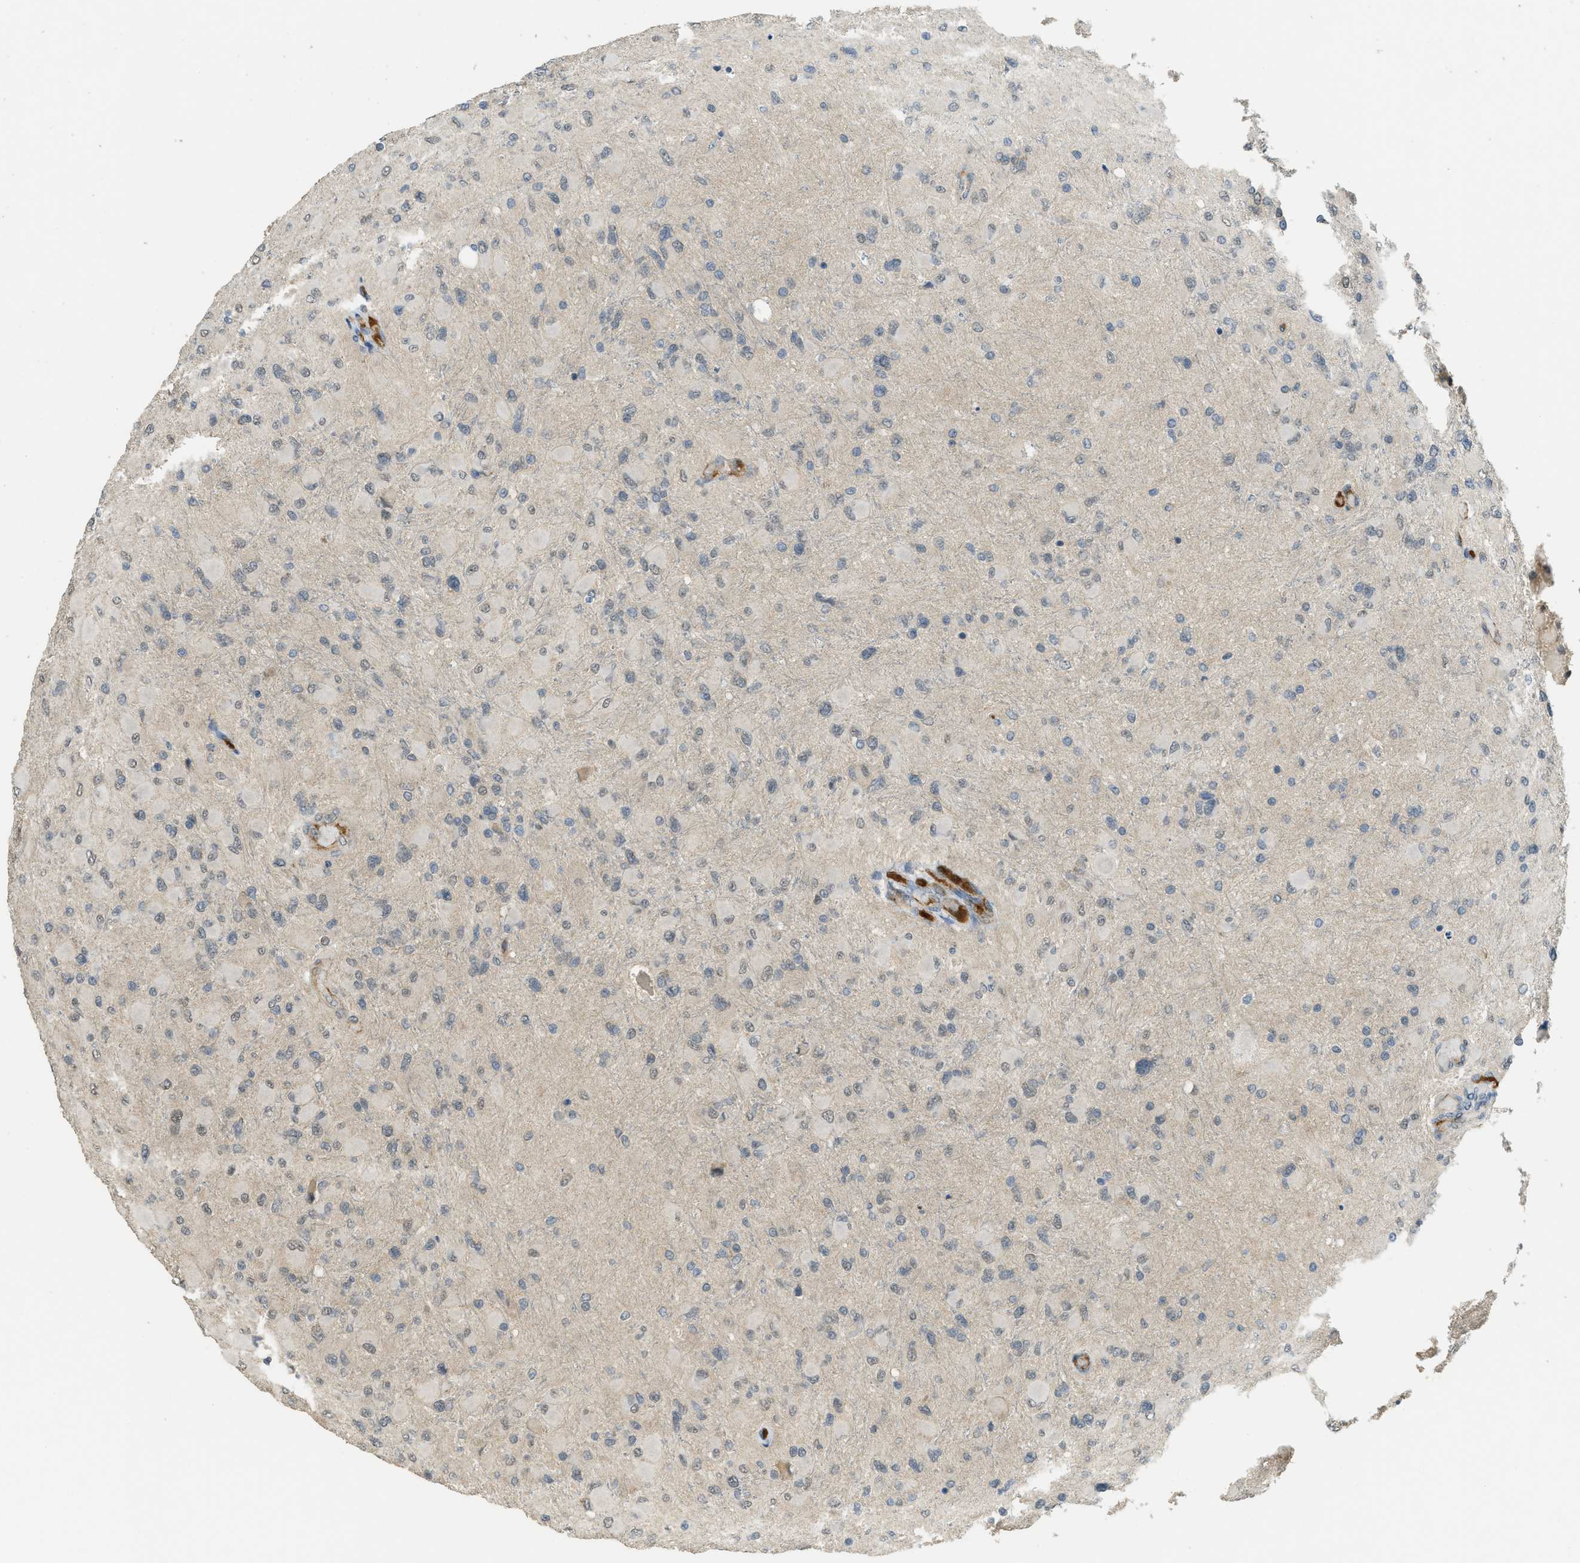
{"staining": {"intensity": "weak", "quantity": "25%-75%", "location": "cytoplasmic/membranous,nuclear"}, "tissue": "glioma", "cell_type": "Tumor cells", "image_type": "cancer", "snomed": [{"axis": "morphology", "description": "Glioma, malignant, High grade"}, {"axis": "topography", "description": "Cerebral cortex"}], "caption": "There is low levels of weak cytoplasmic/membranous and nuclear staining in tumor cells of malignant glioma (high-grade), as demonstrated by immunohistochemical staining (brown color).", "gene": "IGF2BP2", "patient": {"sex": "female", "age": 36}}